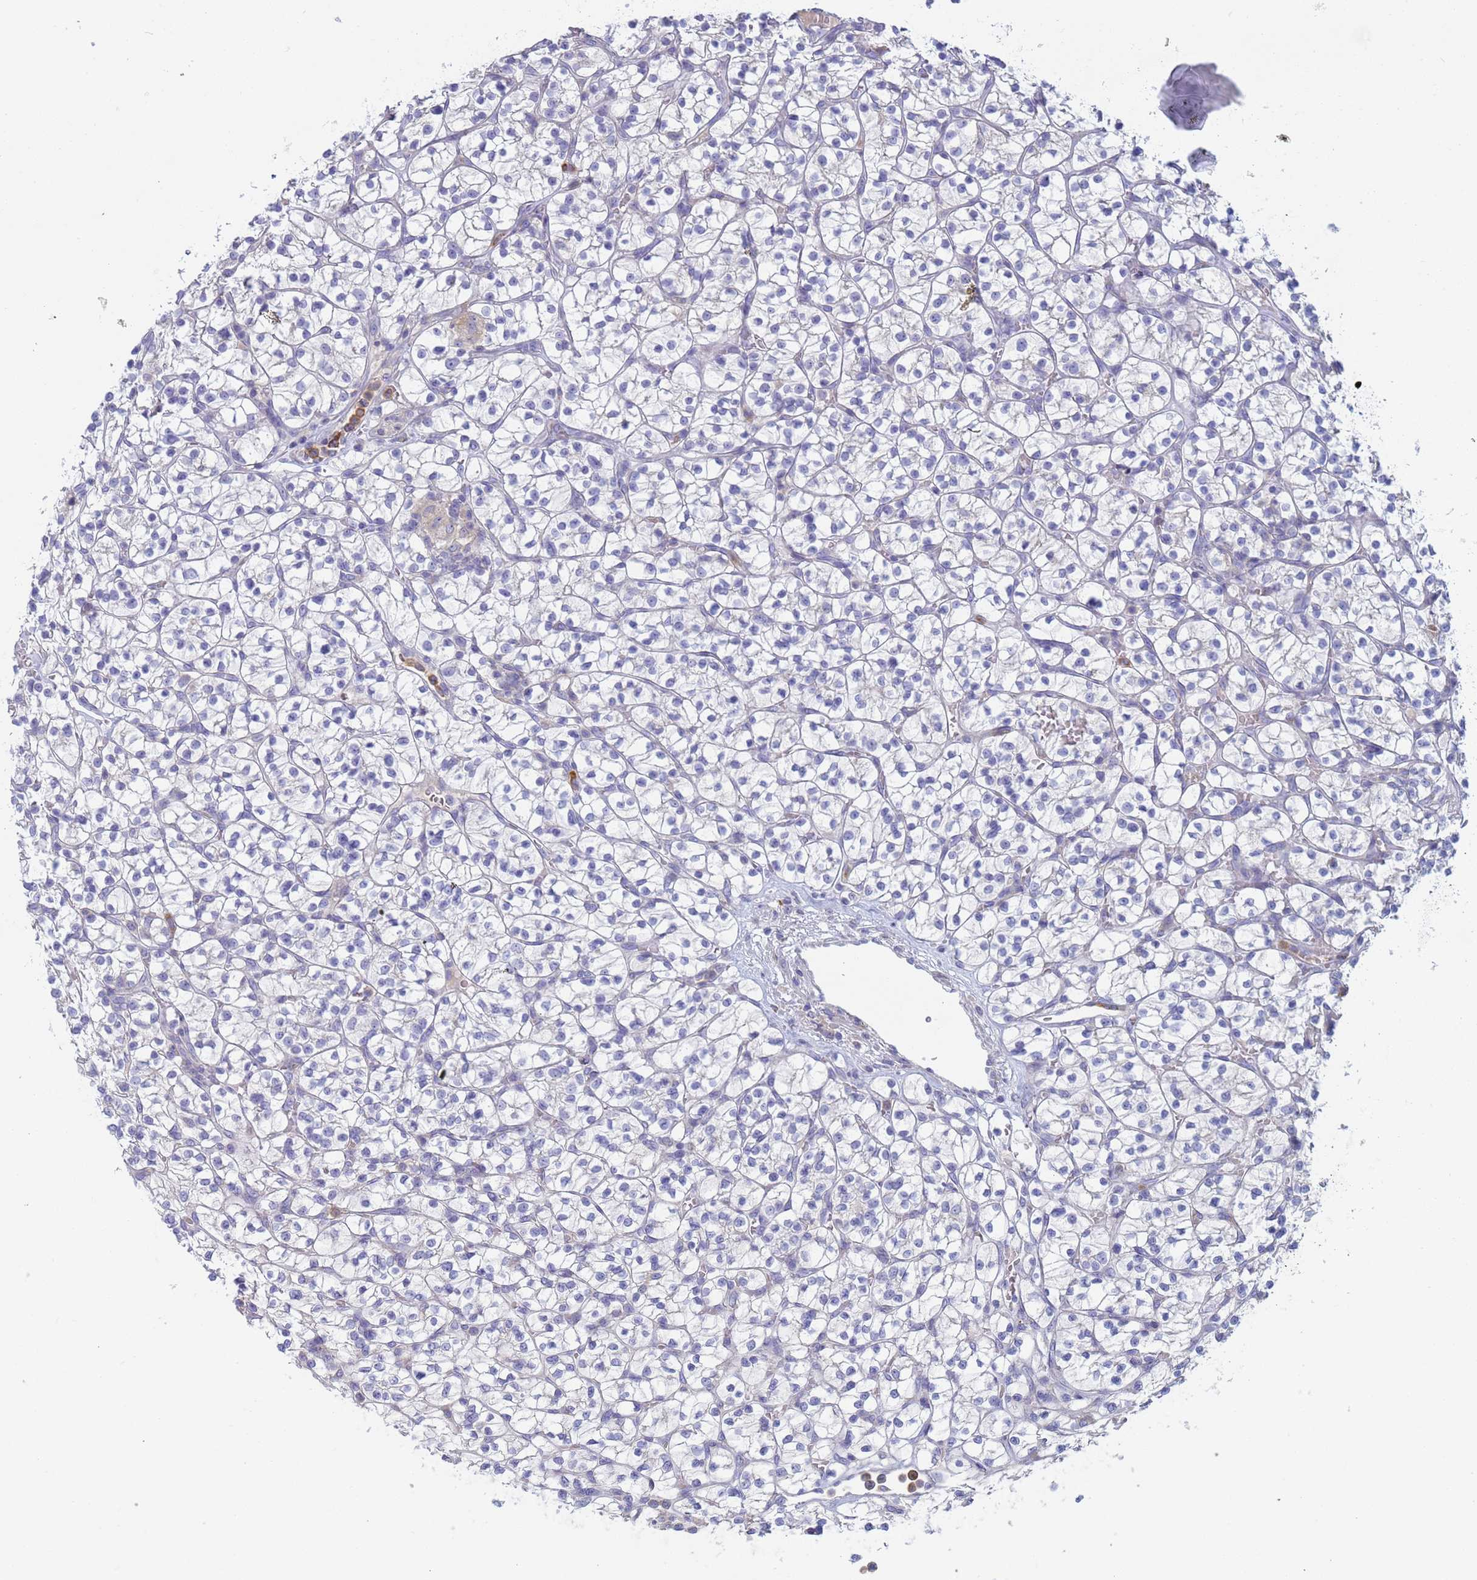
{"staining": {"intensity": "negative", "quantity": "none", "location": "none"}, "tissue": "renal cancer", "cell_type": "Tumor cells", "image_type": "cancer", "snomed": [{"axis": "morphology", "description": "Adenocarcinoma, NOS"}, {"axis": "topography", "description": "Kidney"}], "caption": "Immunohistochemistry (IHC) histopathology image of human renal adenocarcinoma stained for a protein (brown), which exhibits no positivity in tumor cells. (DAB (3,3'-diaminobenzidine) immunohistochemistry, high magnification).", "gene": "CR1", "patient": {"sex": "female", "age": 64}}